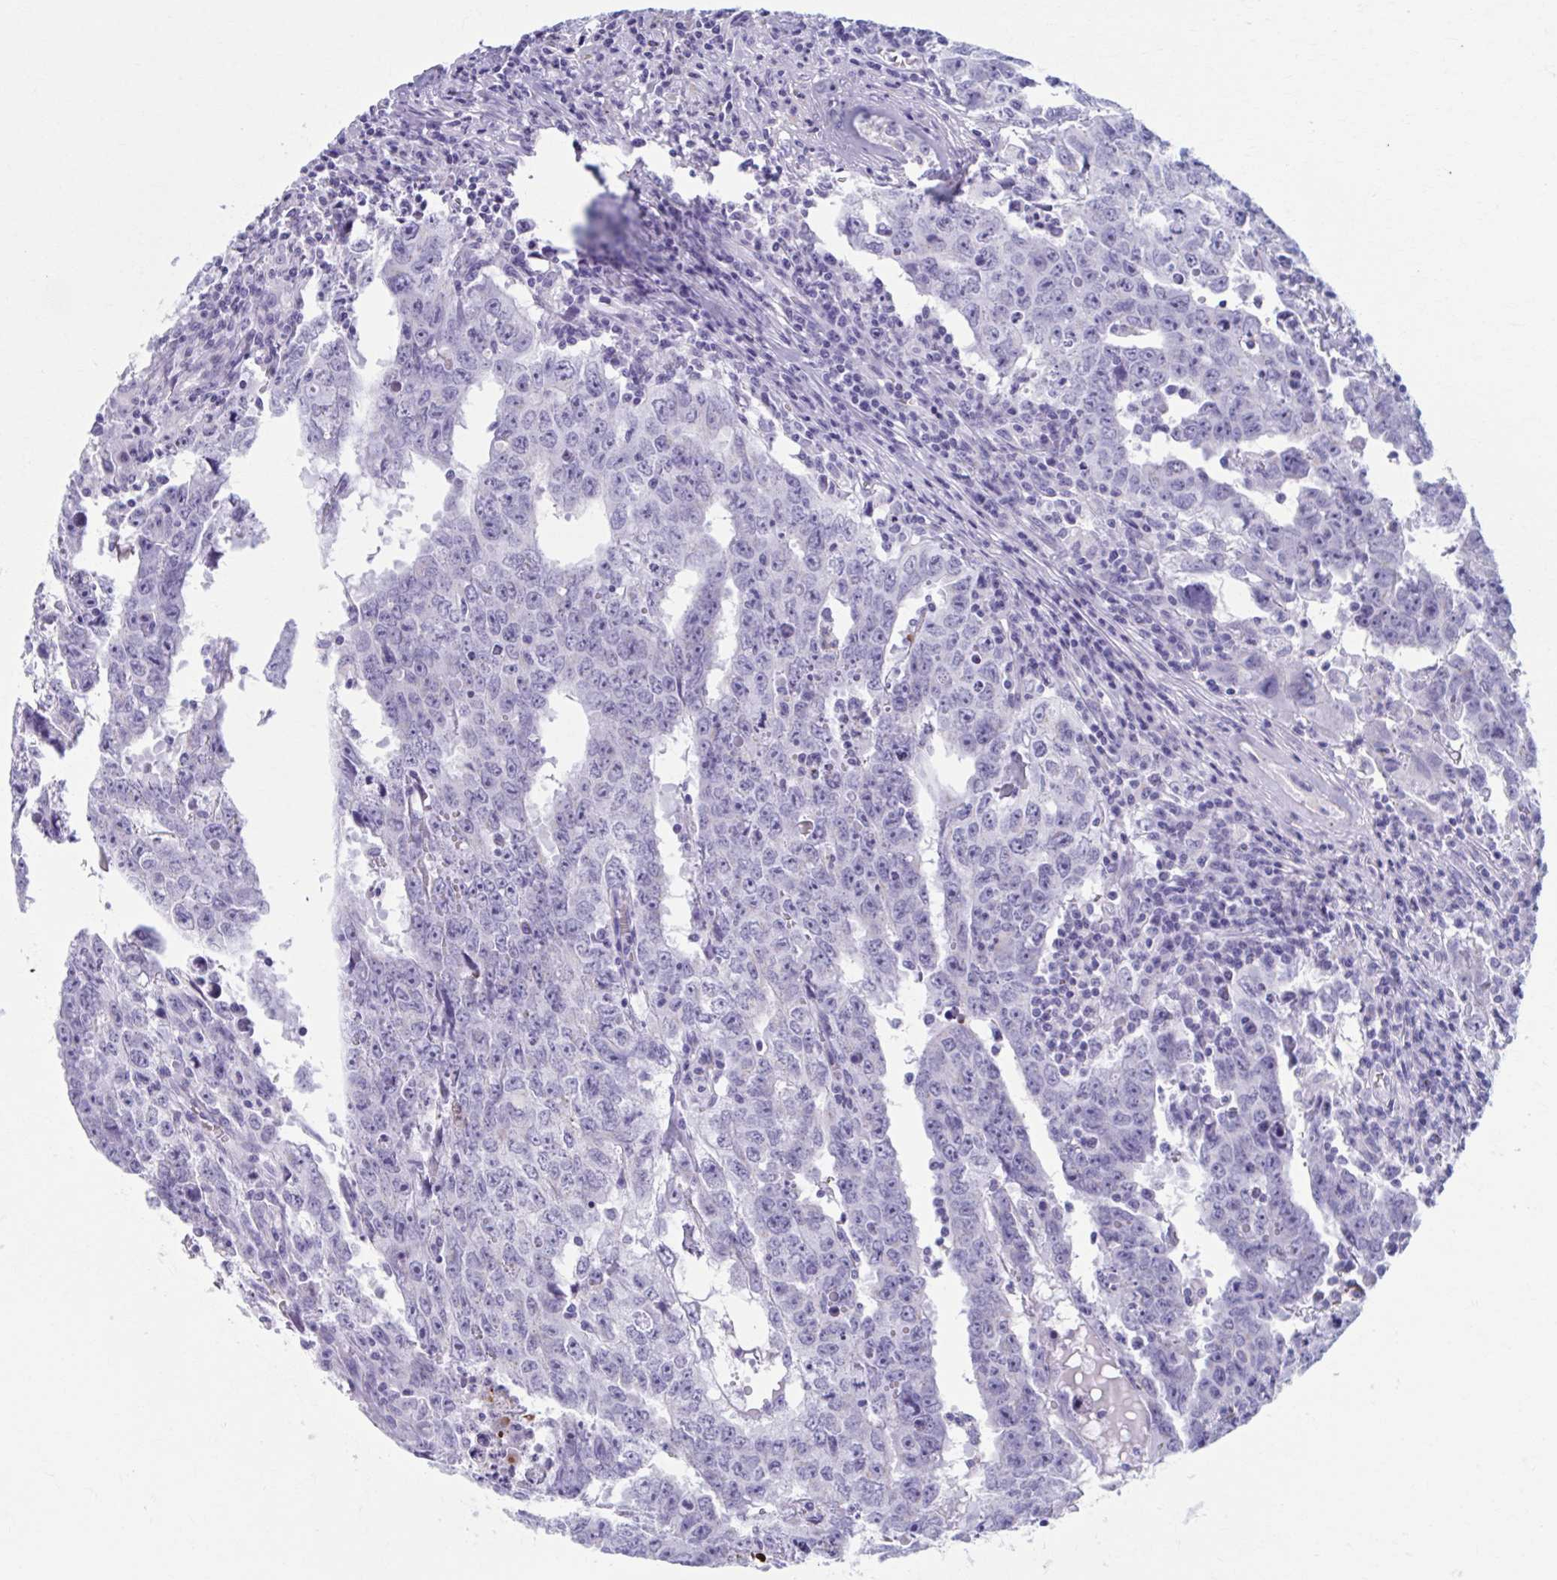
{"staining": {"intensity": "negative", "quantity": "none", "location": "none"}, "tissue": "testis cancer", "cell_type": "Tumor cells", "image_type": "cancer", "snomed": [{"axis": "morphology", "description": "Carcinoma, Embryonal, NOS"}, {"axis": "topography", "description": "Testis"}], "caption": "Testis cancer was stained to show a protein in brown. There is no significant positivity in tumor cells. (Brightfield microscopy of DAB (3,3'-diaminobenzidine) immunohistochemistry (IHC) at high magnification).", "gene": "KCNE2", "patient": {"sex": "male", "age": 22}}